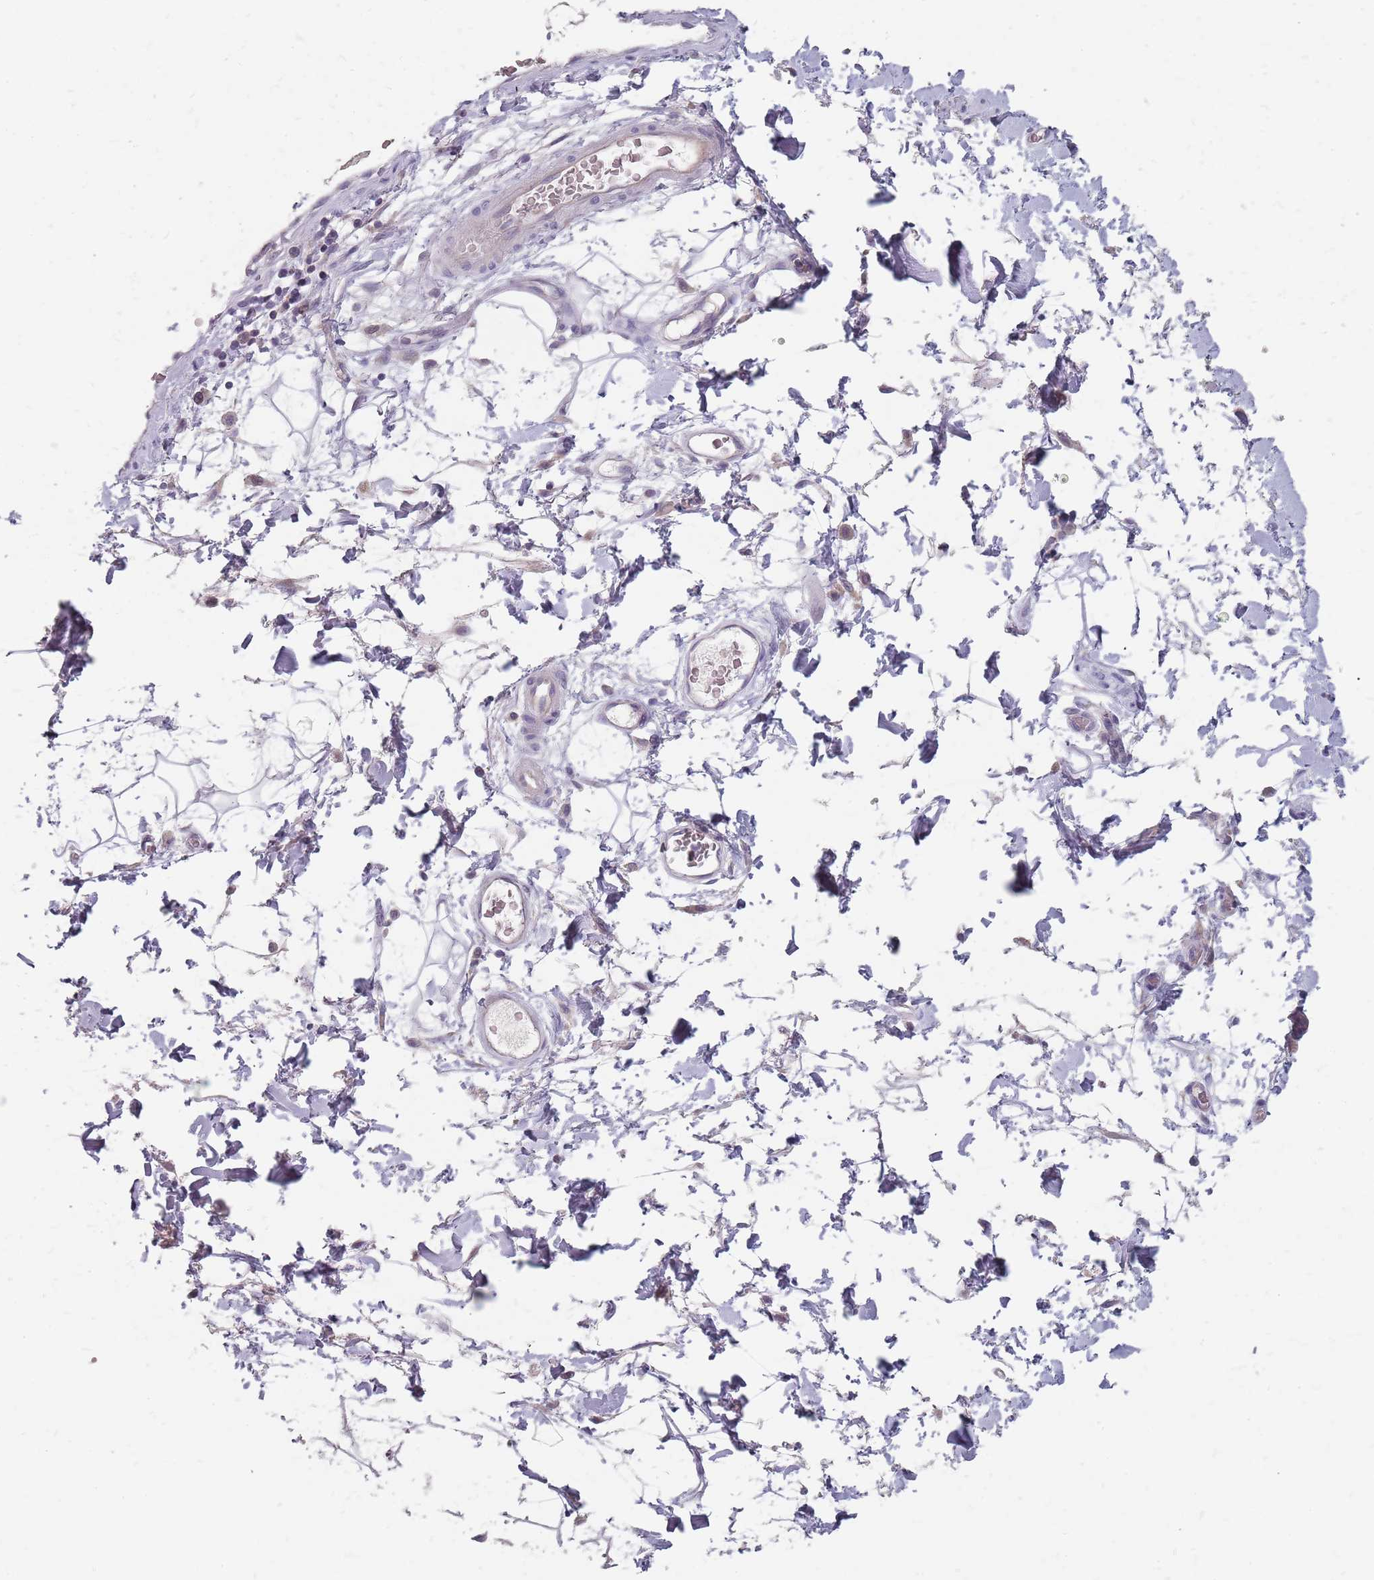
{"staining": {"intensity": "negative", "quantity": "none", "location": "none"}, "tissue": "adipose tissue", "cell_type": "Adipocytes", "image_type": "normal", "snomed": [{"axis": "morphology", "description": "Normal tissue, NOS"}, {"axis": "morphology", "description": "Adenocarcinoma, NOS"}, {"axis": "topography", "description": "Rectum"}, {"axis": "topography", "description": "Vagina"}, {"axis": "topography", "description": "Peripheral nerve tissue"}], "caption": "DAB immunohistochemical staining of unremarkable human adipose tissue displays no significant positivity in adipocytes.", "gene": "CMTR2", "patient": {"sex": "female", "age": 71}}